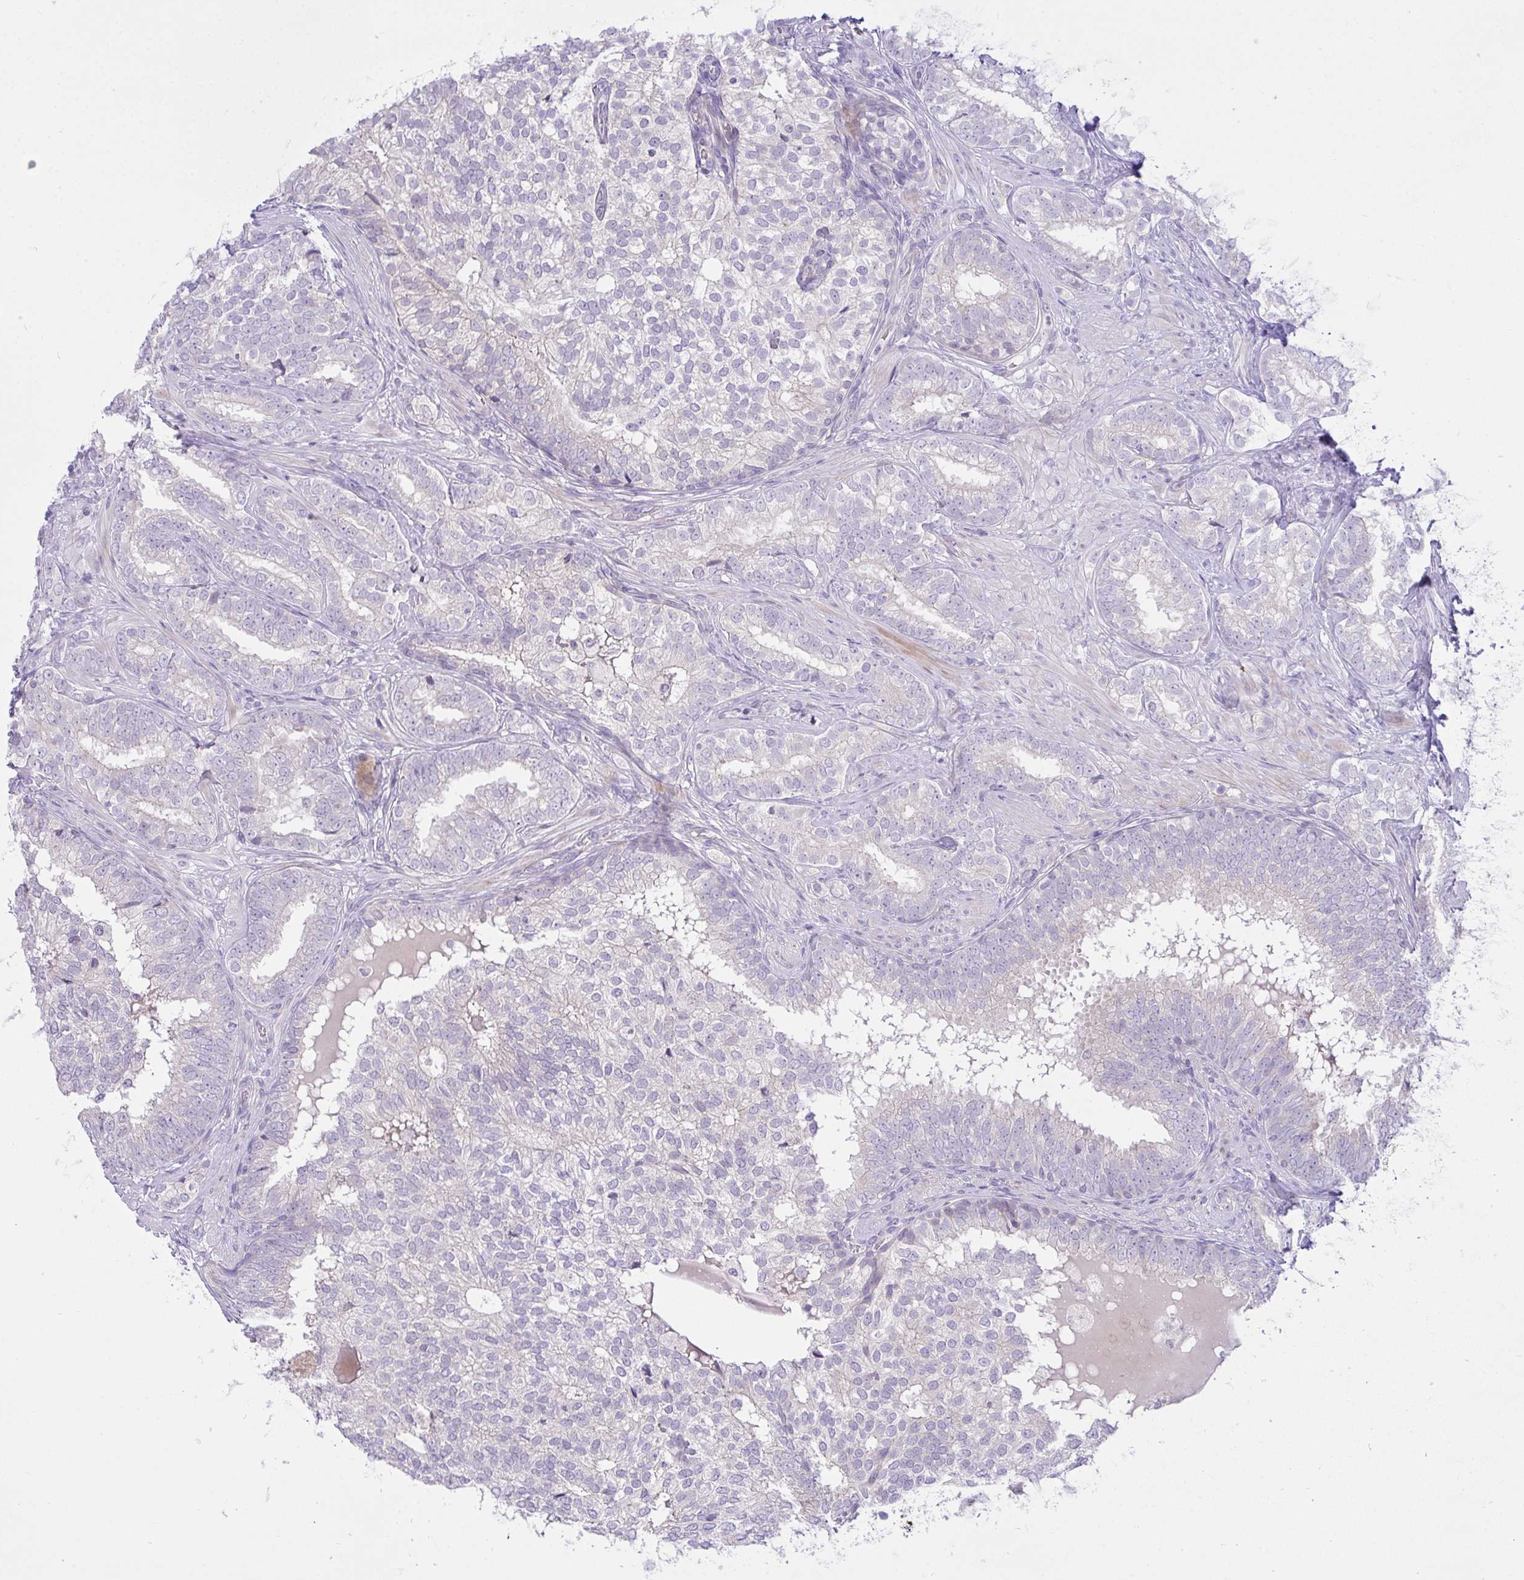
{"staining": {"intensity": "negative", "quantity": "none", "location": "none"}, "tissue": "prostate cancer", "cell_type": "Tumor cells", "image_type": "cancer", "snomed": [{"axis": "morphology", "description": "Adenocarcinoma, High grade"}, {"axis": "topography", "description": "Prostate"}], "caption": "Tumor cells are negative for protein expression in human prostate cancer (high-grade adenocarcinoma). The staining was performed using DAB (3,3'-diaminobenzidine) to visualize the protein expression in brown, while the nuclei were stained in blue with hematoxylin (Magnification: 20x).", "gene": "ZNF101", "patient": {"sex": "male", "age": 72}}